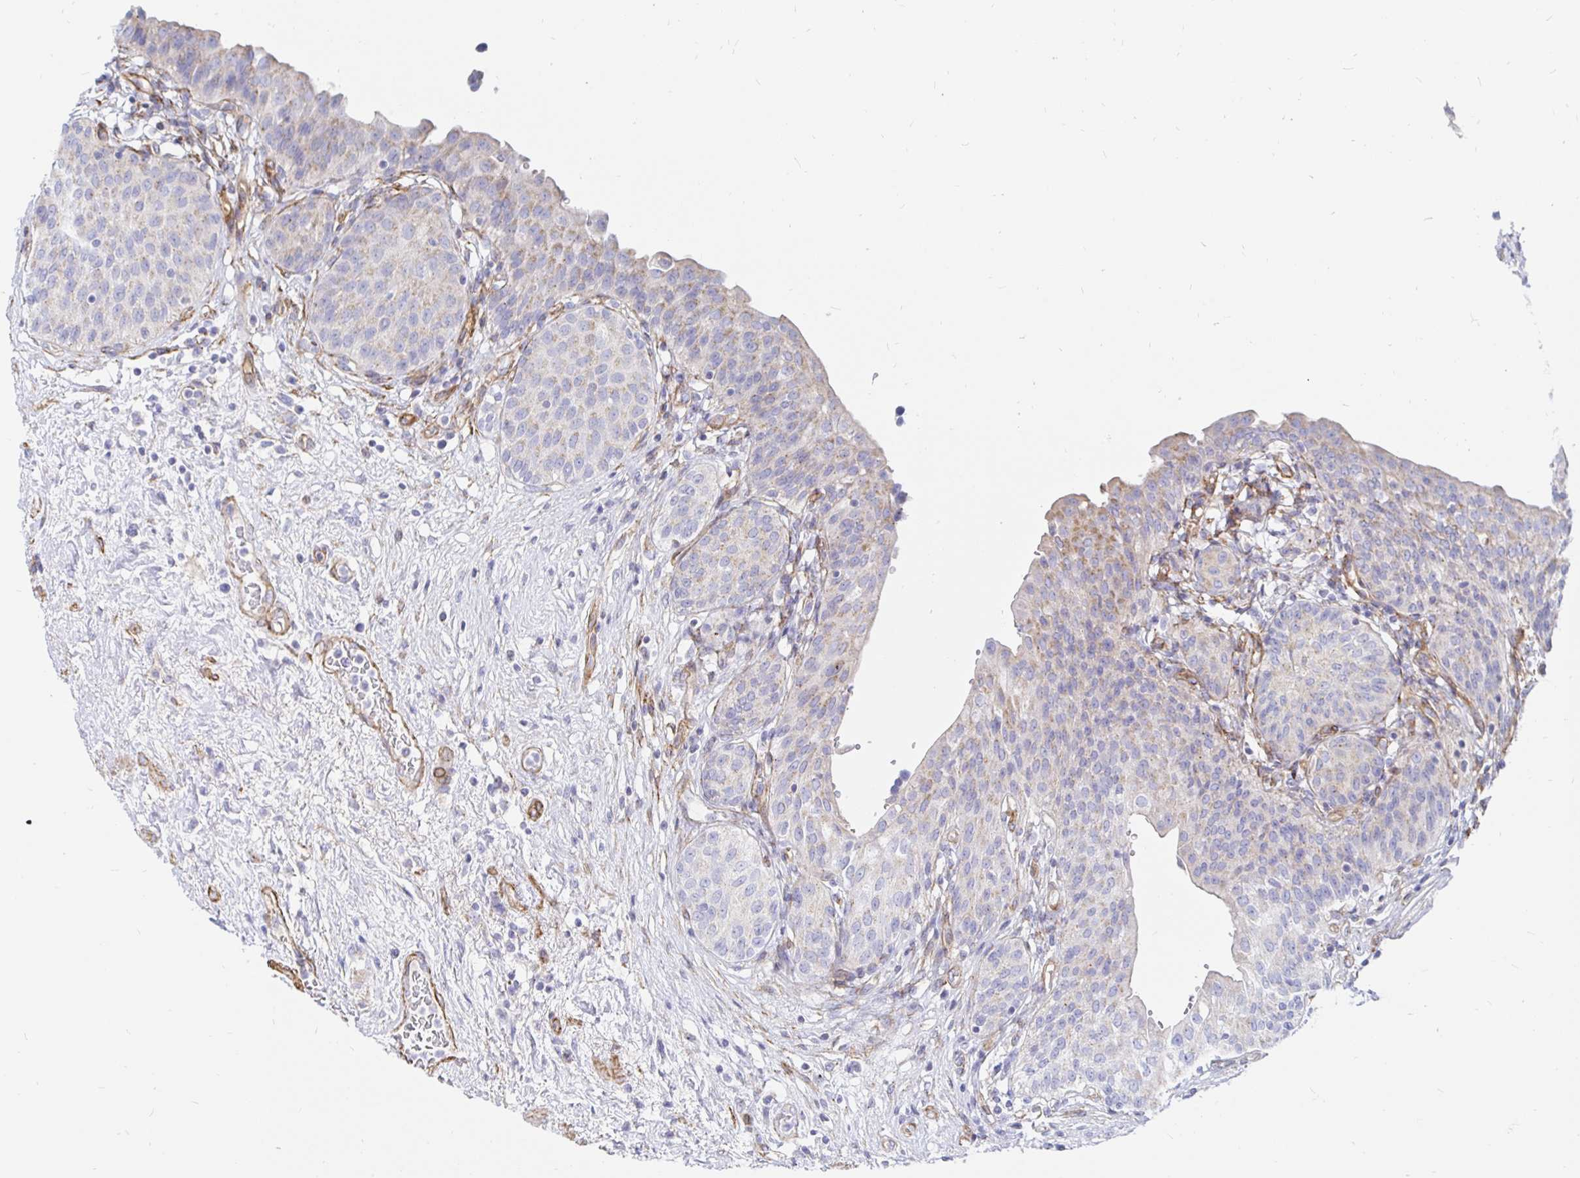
{"staining": {"intensity": "weak", "quantity": "<25%", "location": "cytoplasmic/membranous"}, "tissue": "urinary bladder", "cell_type": "Urothelial cells", "image_type": "normal", "snomed": [{"axis": "morphology", "description": "Normal tissue, NOS"}, {"axis": "topography", "description": "Urinary bladder"}], "caption": "A photomicrograph of urinary bladder stained for a protein demonstrates no brown staining in urothelial cells. (DAB immunohistochemistry visualized using brightfield microscopy, high magnification).", "gene": "COX16", "patient": {"sex": "male", "age": 68}}